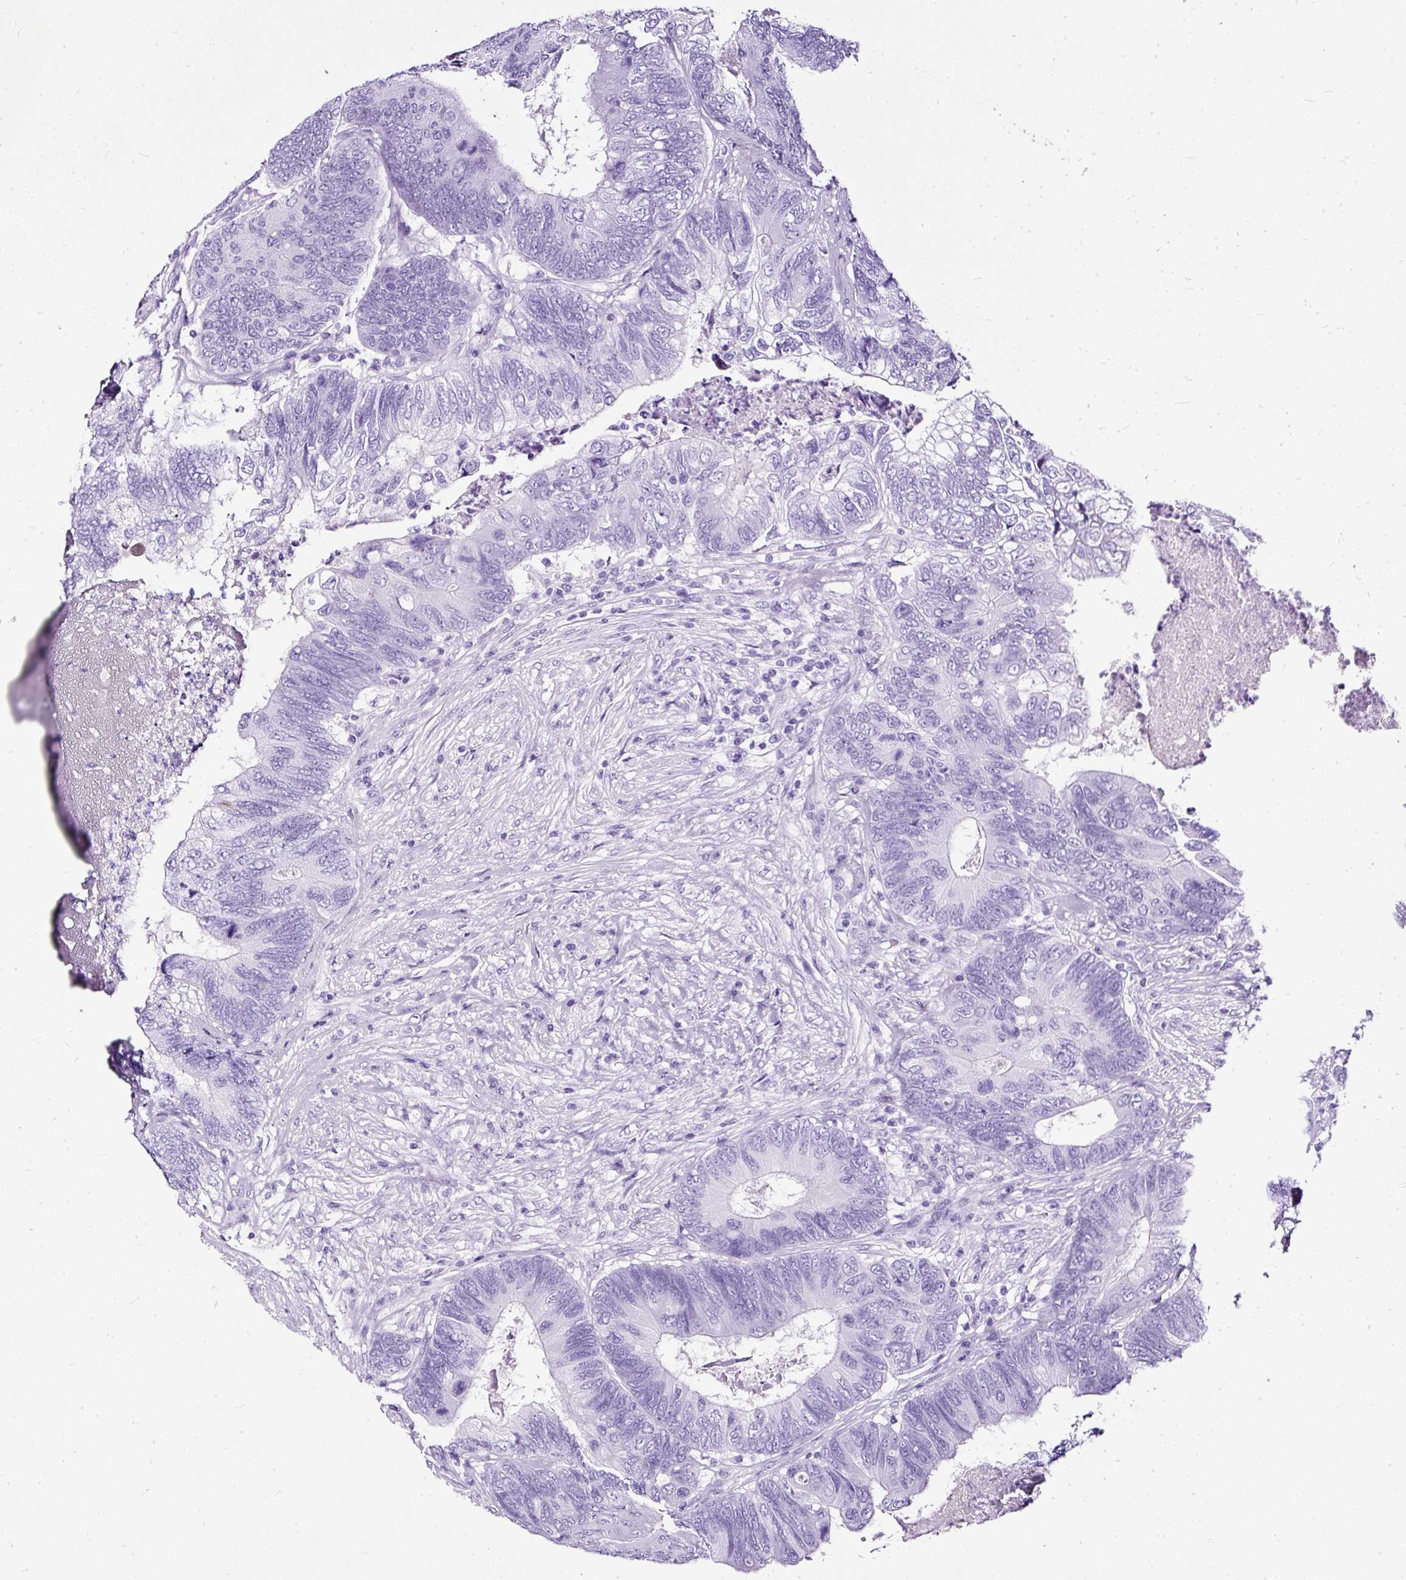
{"staining": {"intensity": "negative", "quantity": "none", "location": "none"}, "tissue": "colorectal cancer", "cell_type": "Tumor cells", "image_type": "cancer", "snomed": [{"axis": "morphology", "description": "Adenocarcinoma, NOS"}, {"axis": "topography", "description": "Colon"}], "caption": "The photomicrograph displays no staining of tumor cells in colorectal adenocarcinoma.", "gene": "NTS", "patient": {"sex": "female", "age": 67}}